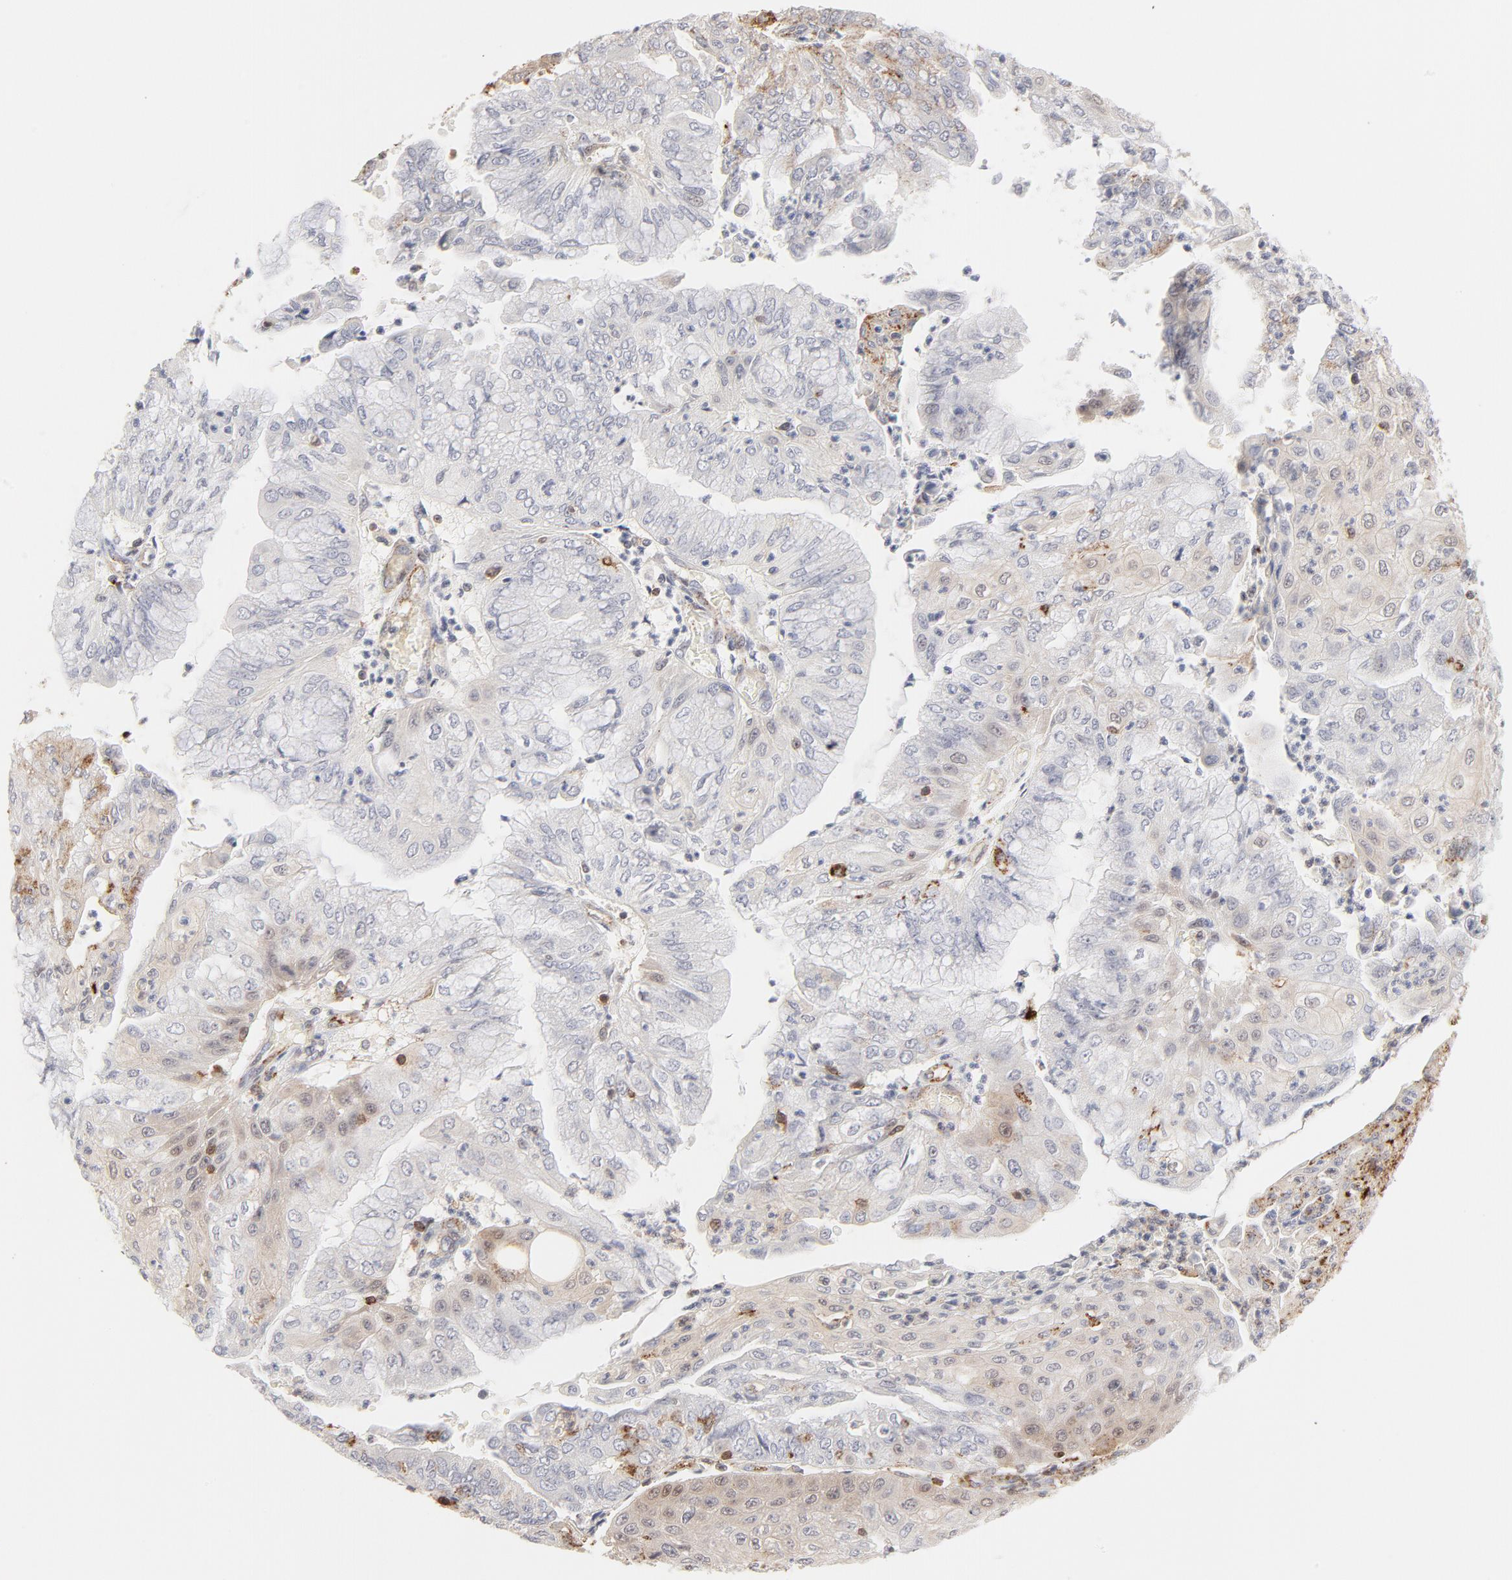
{"staining": {"intensity": "negative", "quantity": "none", "location": "none"}, "tissue": "endometrial cancer", "cell_type": "Tumor cells", "image_type": "cancer", "snomed": [{"axis": "morphology", "description": "Adenocarcinoma, NOS"}, {"axis": "topography", "description": "Endometrium"}], "caption": "Endometrial adenocarcinoma stained for a protein using immunohistochemistry reveals no staining tumor cells.", "gene": "CDK6", "patient": {"sex": "female", "age": 79}}